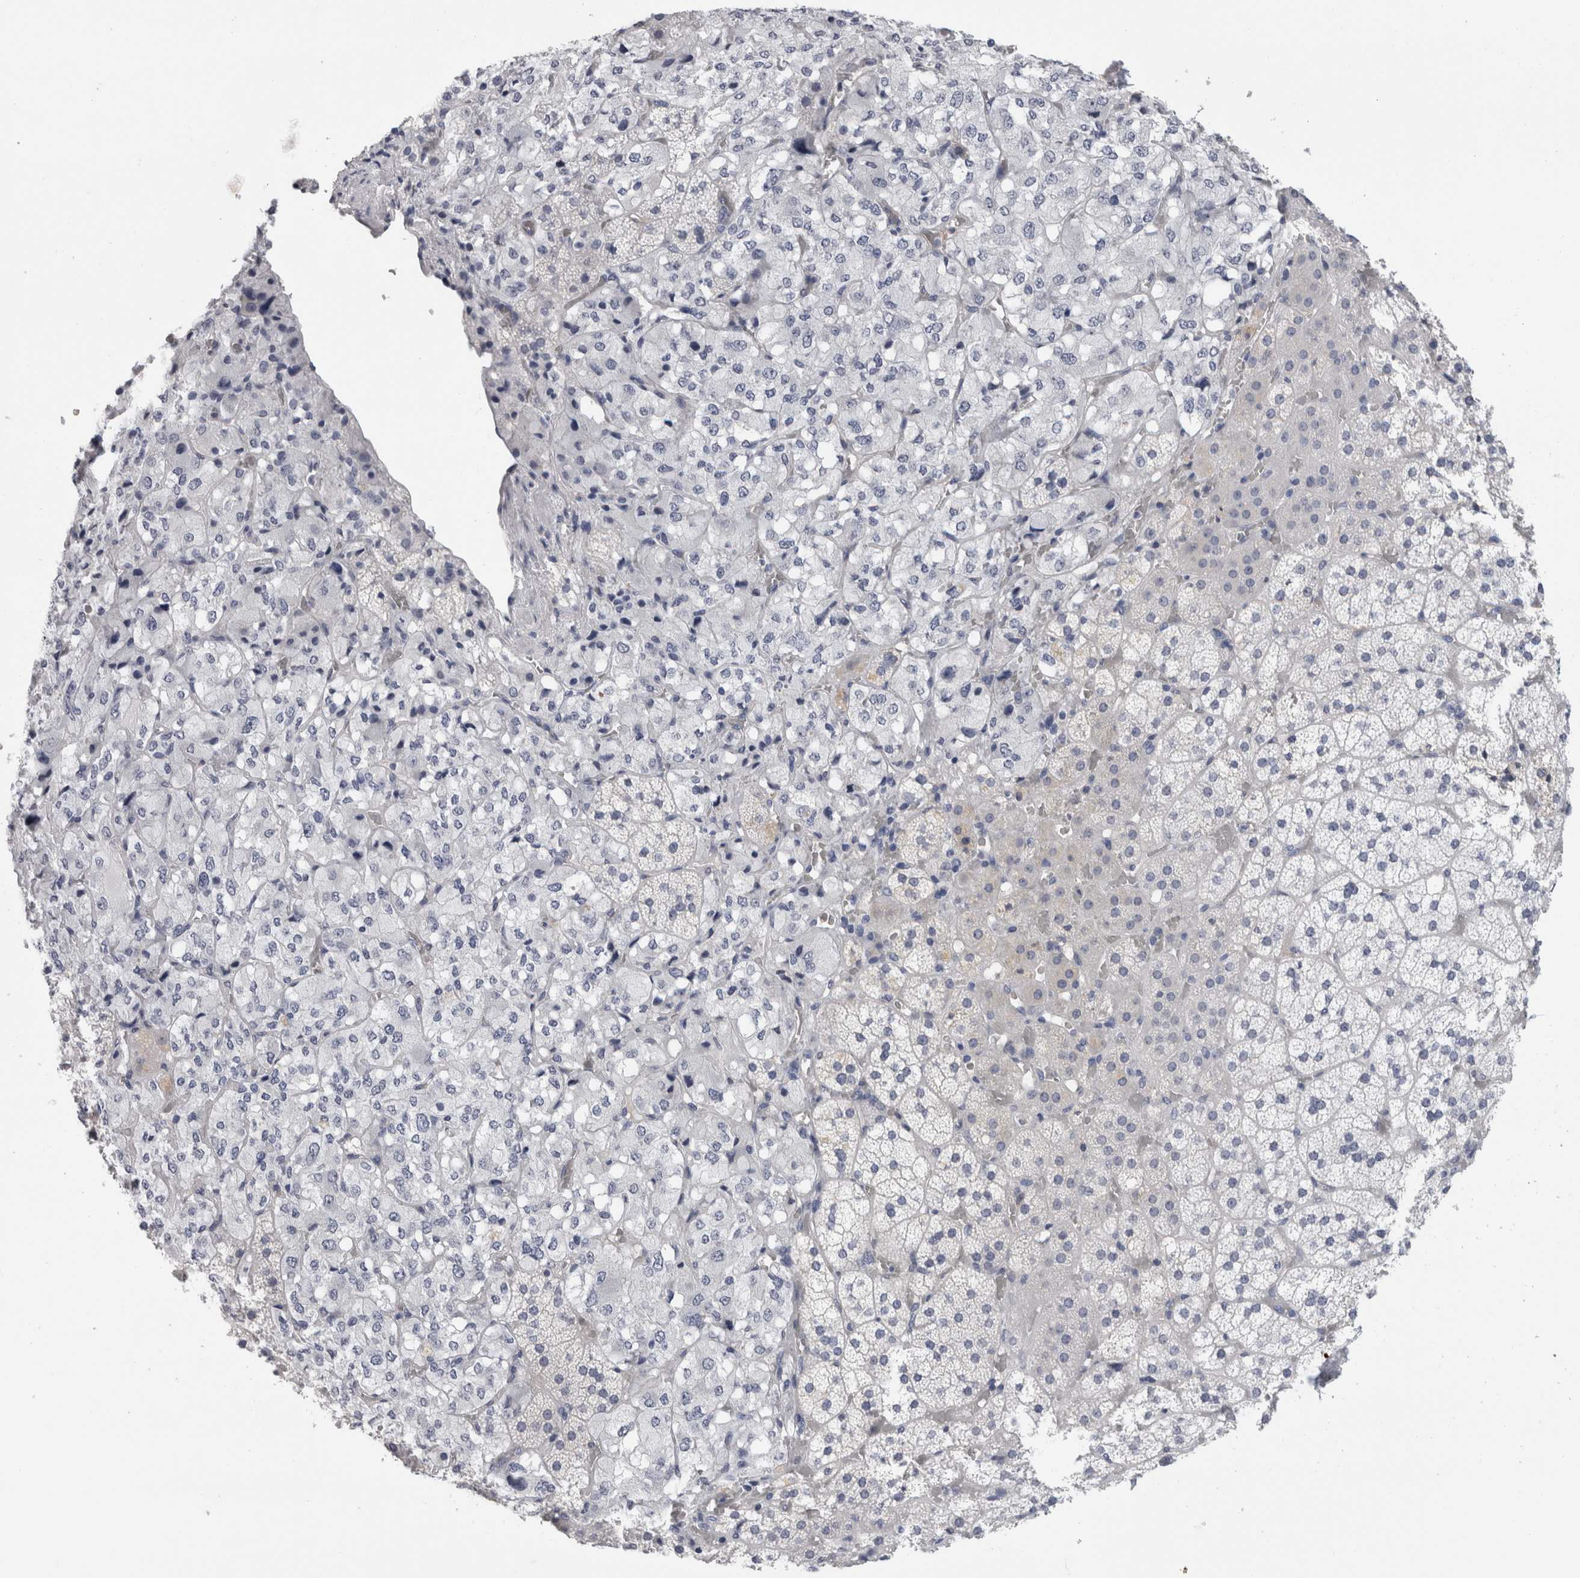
{"staining": {"intensity": "negative", "quantity": "none", "location": "none"}, "tissue": "adrenal gland", "cell_type": "Glandular cells", "image_type": "normal", "snomed": [{"axis": "morphology", "description": "Normal tissue, NOS"}, {"axis": "topography", "description": "Adrenal gland"}], "caption": "Adrenal gland was stained to show a protein in brown. There is no significant expression in glandular cells. (DAB immunohistochemistry visualized using brightfield microscopy, high magnification).", "gene": "FABP4", "patient": {"sex": "female", "age": 44}}